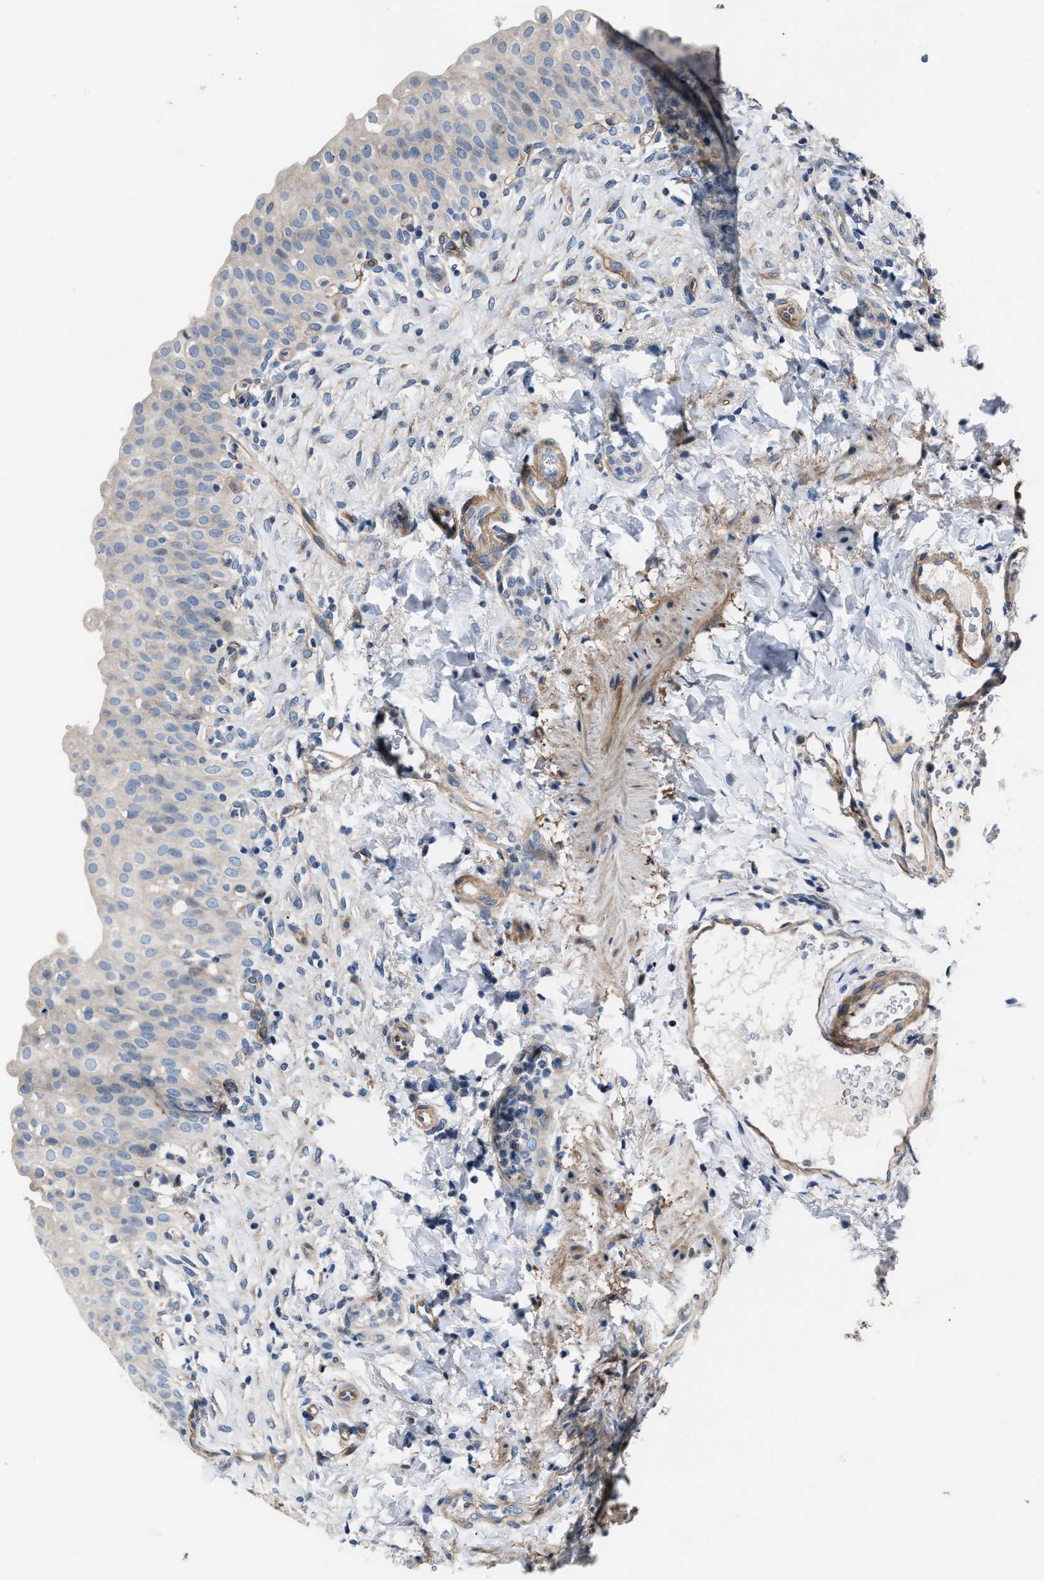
{"staining": {"intensity": "weak", "quantity": "<25%", "location": "cytoplasmic/membranous"}, "tissue": "urinary bladder", "cell_type": "Urothelial cells", "image_type": "normal", "snomed": [{"axis": "morphology", "description": "Urothelial carcinoma, High grade"}, {"axis": "topography", "description": "Urinary bladder"}], "caption": "A histopathology image of urinary bladder stained for a protein demonstrates no brown staining in urothelial cells.", "gene": "MPDZ", "patient": {"sex": "male", "age": 46}}